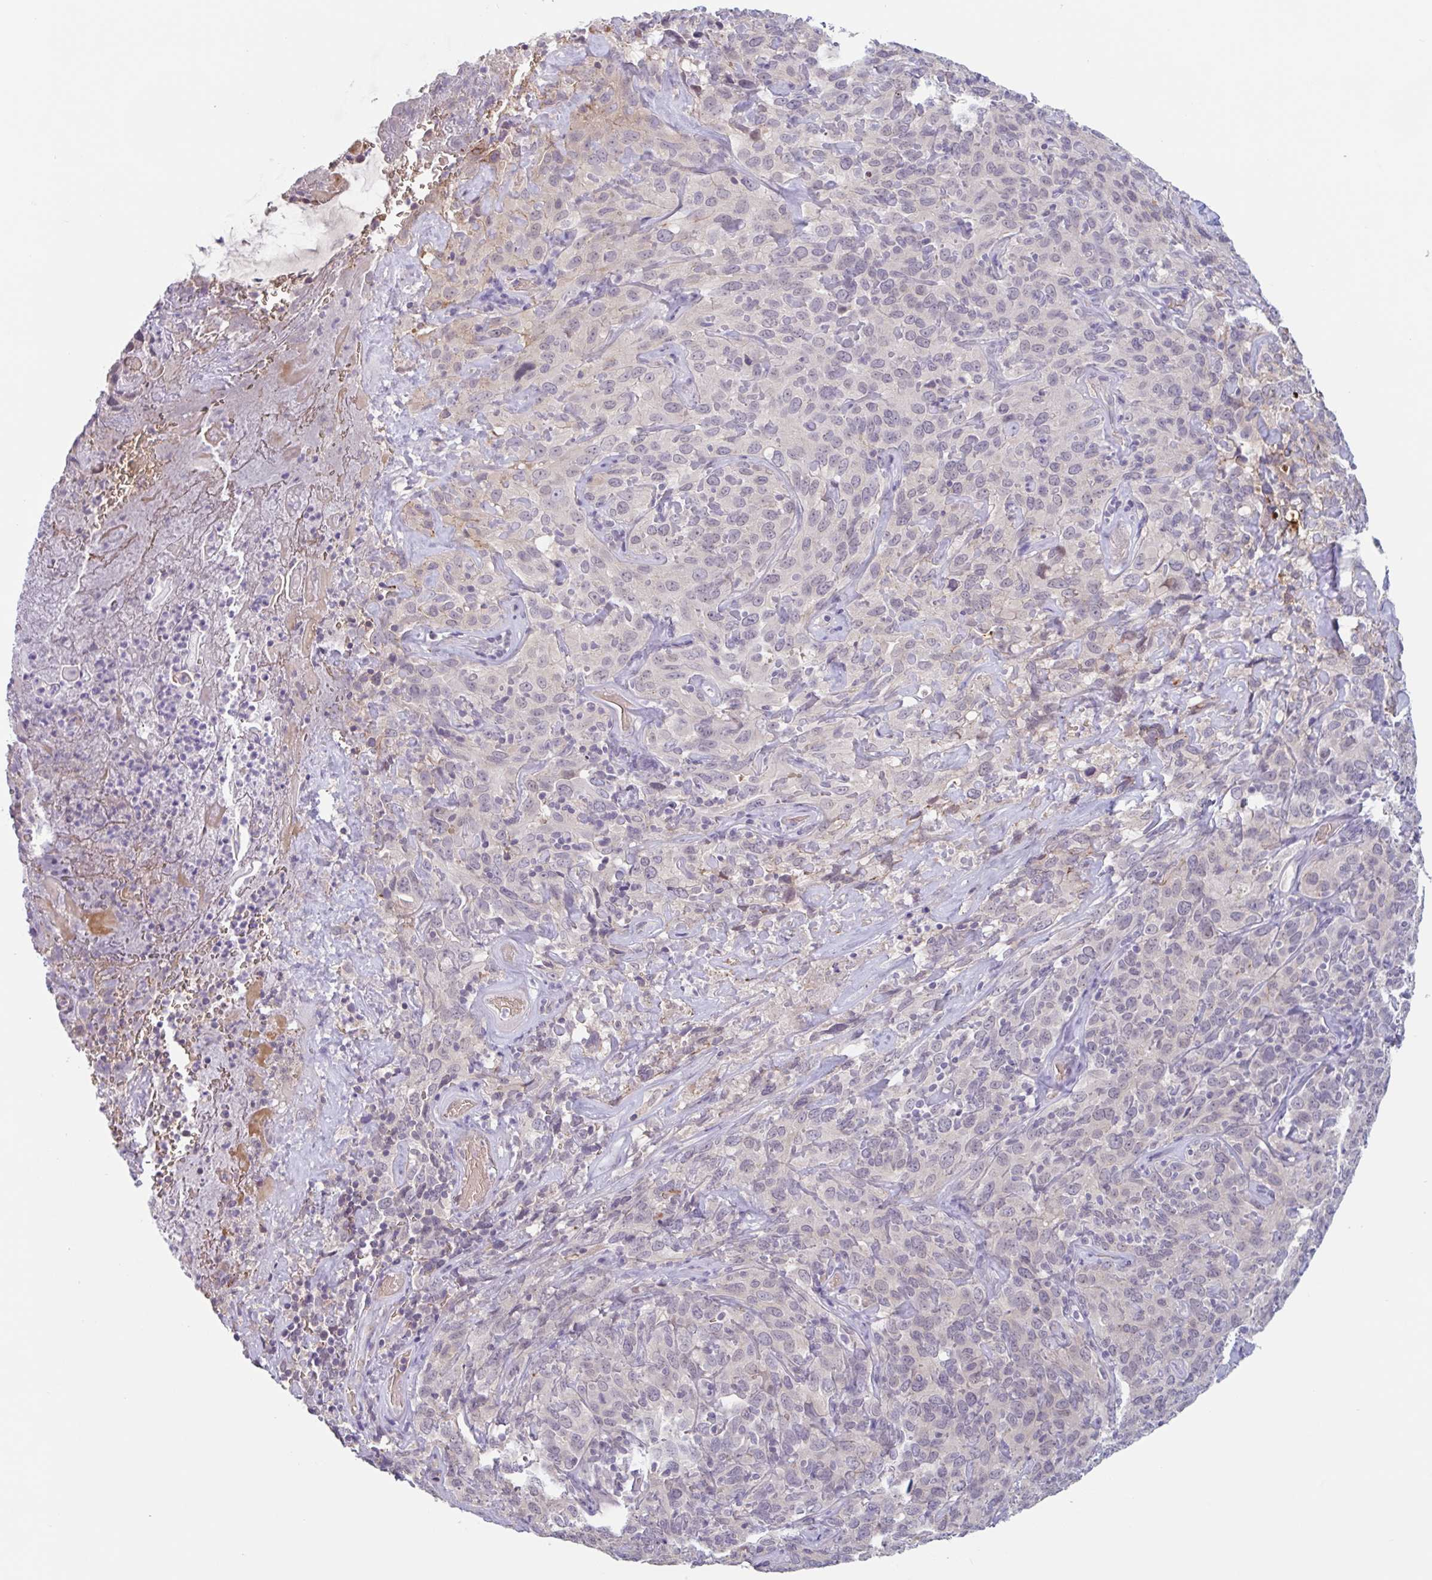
{"staining": {"intensity": "negative", "quantity": "none", "location": "none"}, "tissue": "cervical cancer", "cell_type": "Tumor cells", "image_type": "cancer", "snomed": [{"axis": "morphology", "description": "Squamous cell carcinoma, NOS"}, {"axis": "topography", "description": "Cervix"}], "caption": "Tumor cells show no significant protein expression in cervical cancer.", "gene": "RHAG", "patient": {"sex": "female", "age": 51}}